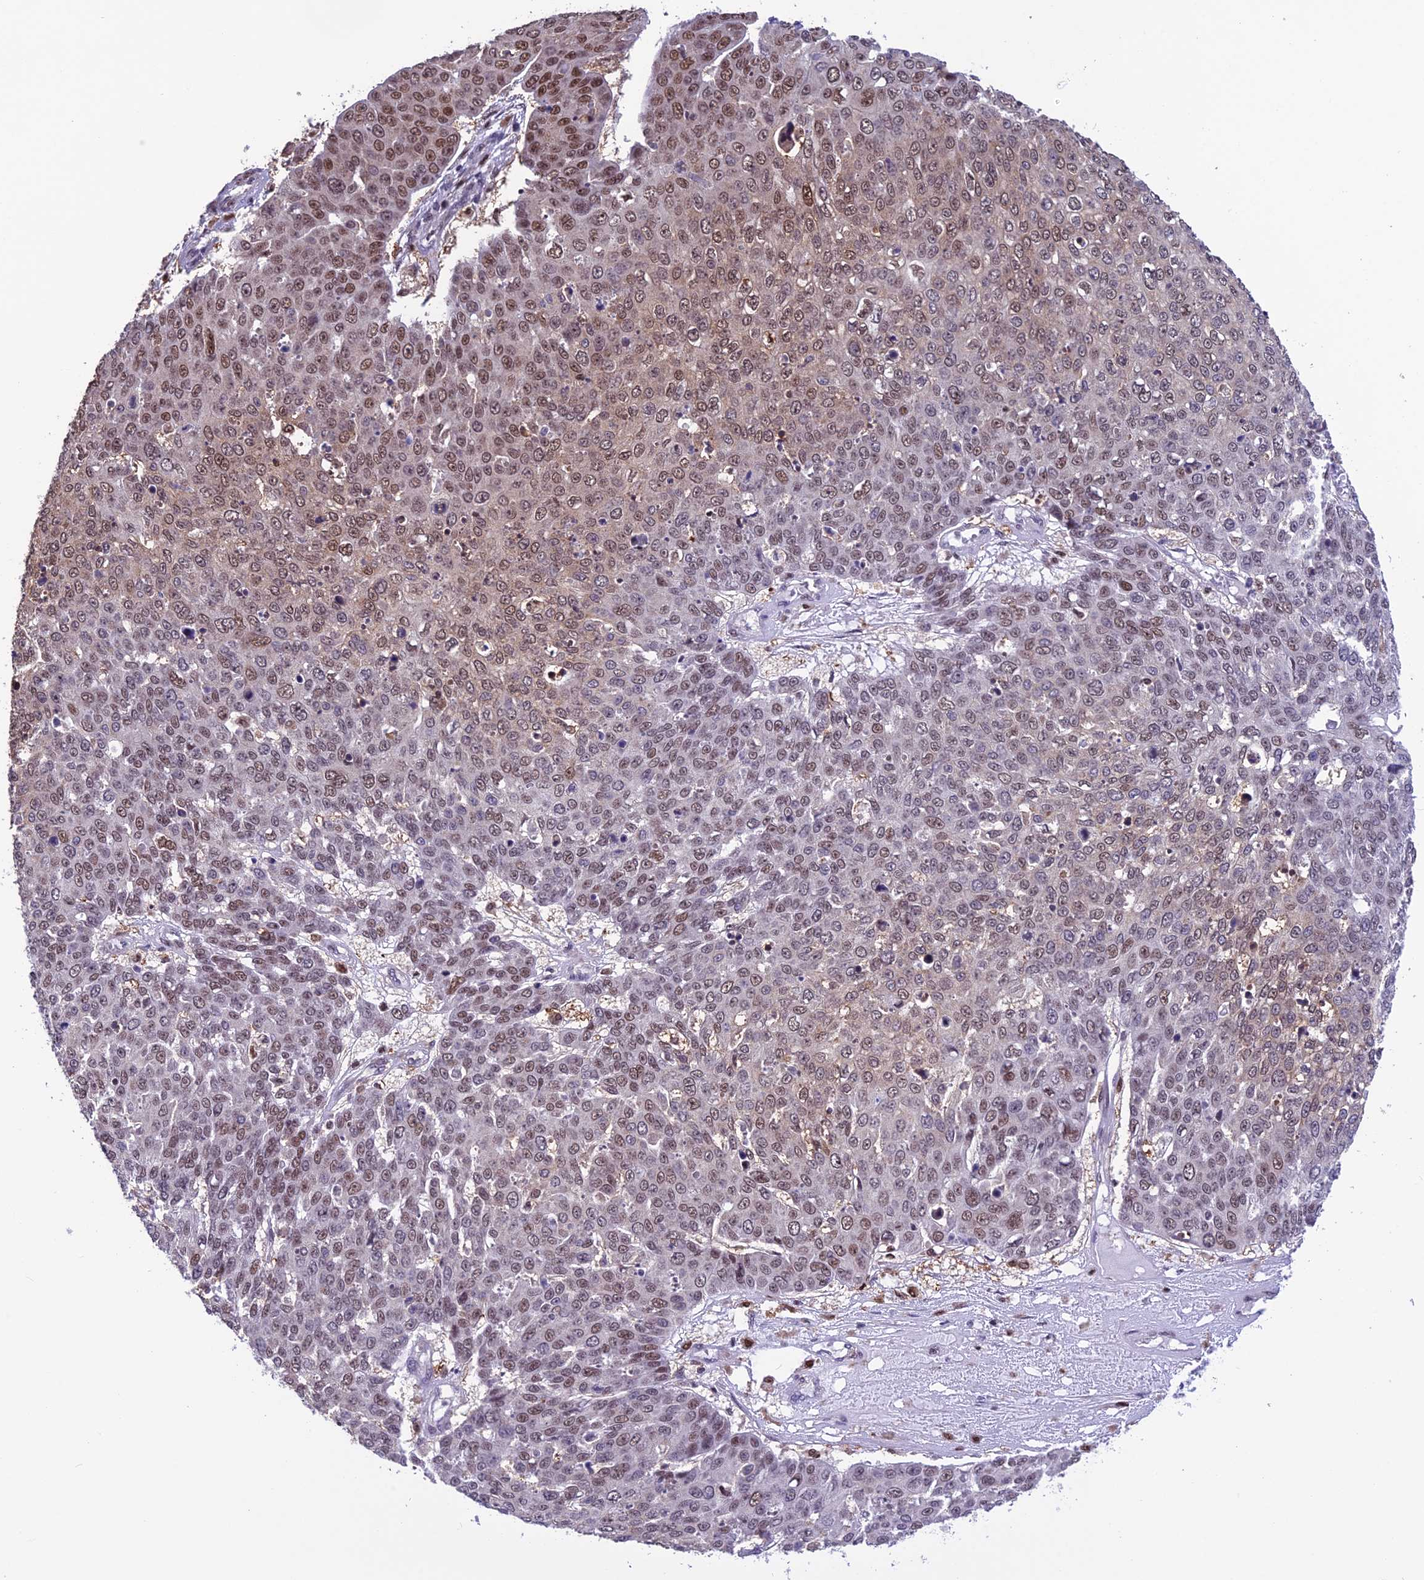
{"staining": {"intensity": "moderate", "quantity": "25%-75%", "location": "nuclear"}, "tissue": "skin cancer", "cell_type": "Tumor cells", "image_type": "cancer", "snomed": [{"axis": "morphology", "description": "Squamous cell carcinoma, NOS"}, {"axis": "topography", "description": "Skin"}], "caption": "Human squamous cell carcinoma (skin) stained with a brown dye demonstrates moderate nuclear positive expression in about 25%-75% of tumor cells.", "gene": "MIS12", "patient": {"sex": "male", "age": 71}}